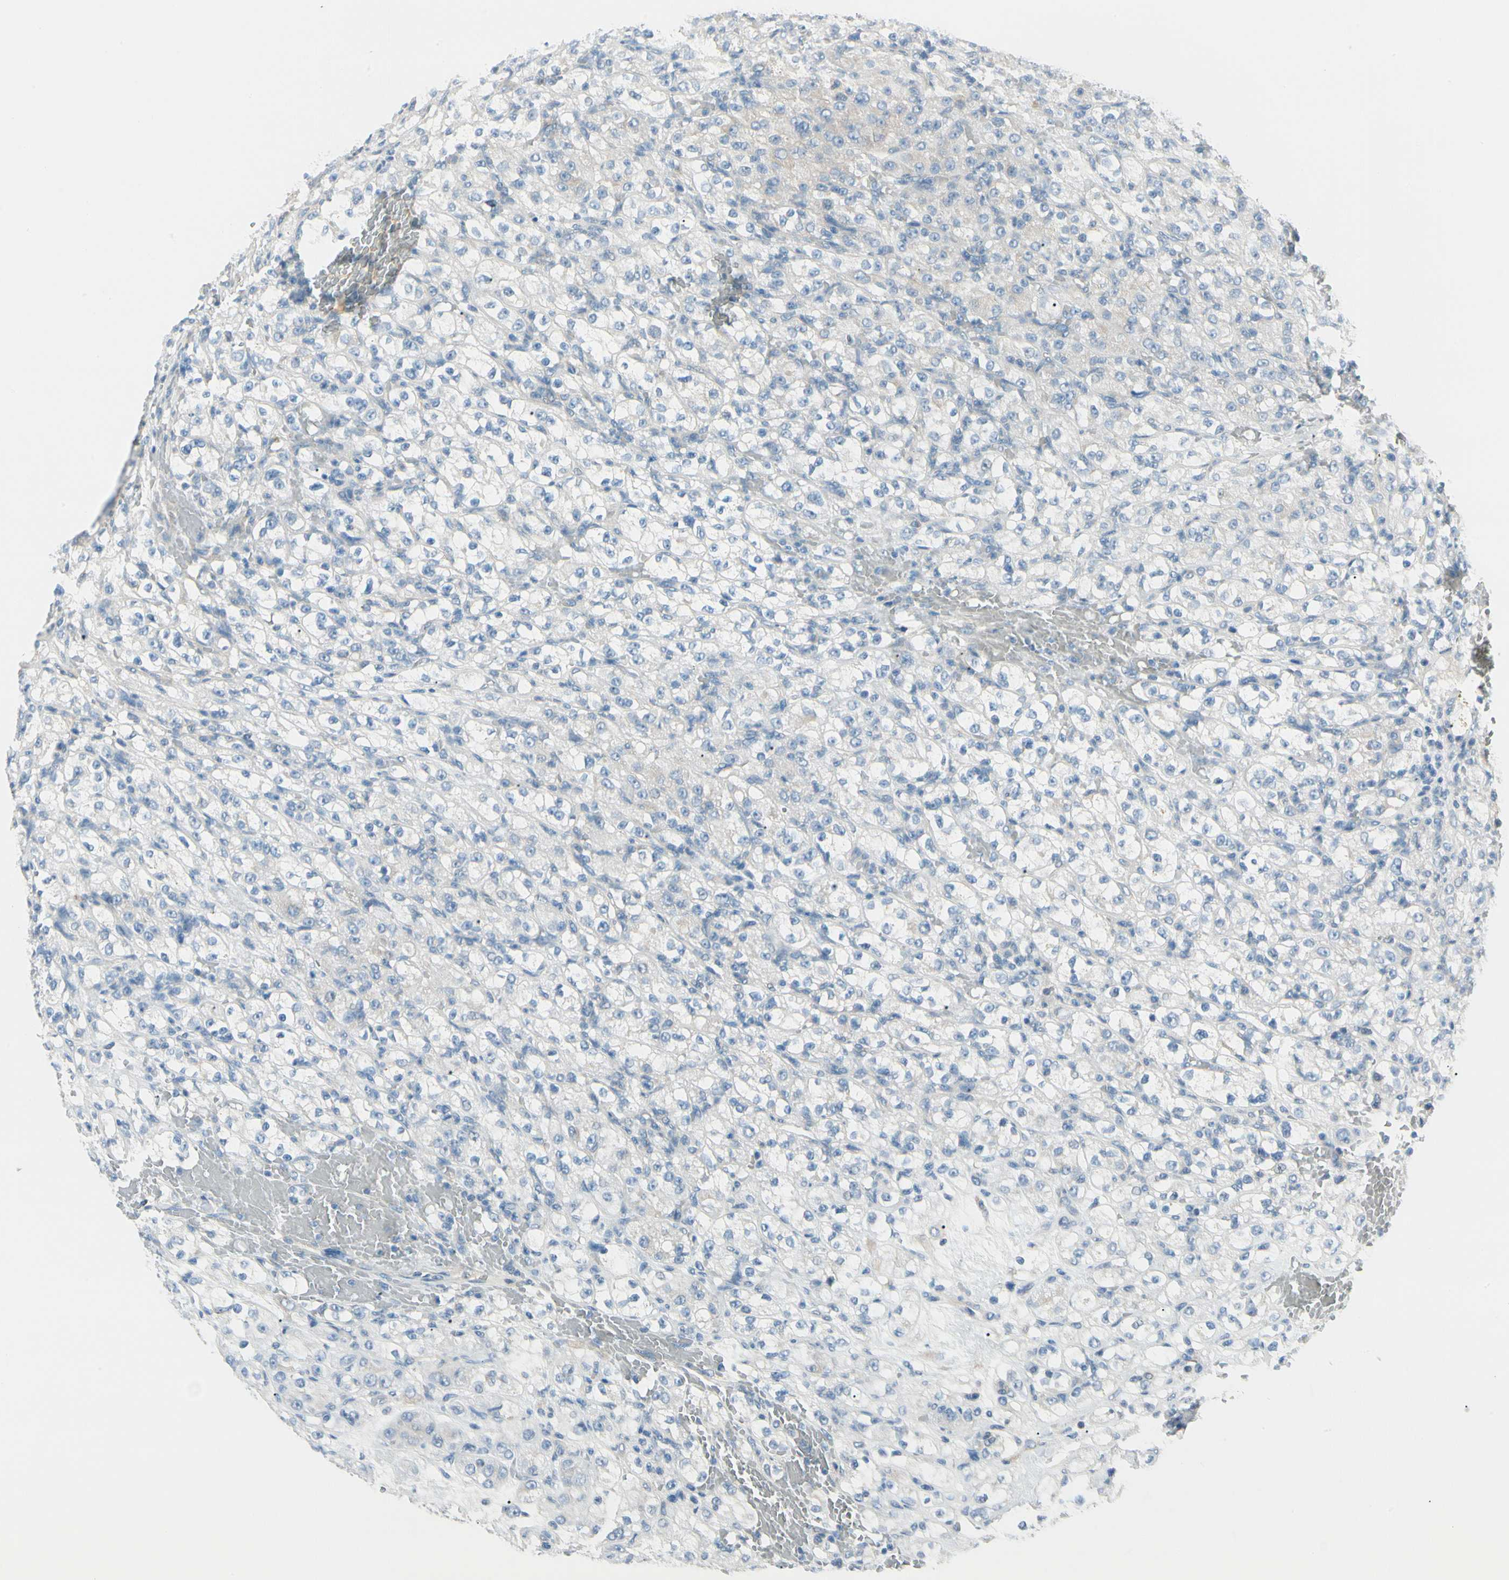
{"staining": {"intensity": "moderate", "quantity": "<25%", "location": "cytoplasmic/membranous"}, "tissue": "renal cancer", "cell_type": "Tumor cells", "image_type": "cancer", "snomed": [{"axis": "morphology", "description": "Normal tissue, NOS"}, {"axis": "morphology", "description": "Adenocarcinoma, NOS"}, {"axis": "topography", "description": "Kidney"}], "caption": "Moderate cytoplasmic/membranous protein expression is identified in about <25% of tumor cells in renal cancer (adenocarcinoma). The staining was performed using DAB to visualize the protein expression in brown, while the nuclei were stained in blue with hematoxylin (Magnification: 20x).", "gene": "DUSP12", "patient": {"sex": "male", "age": 61}}